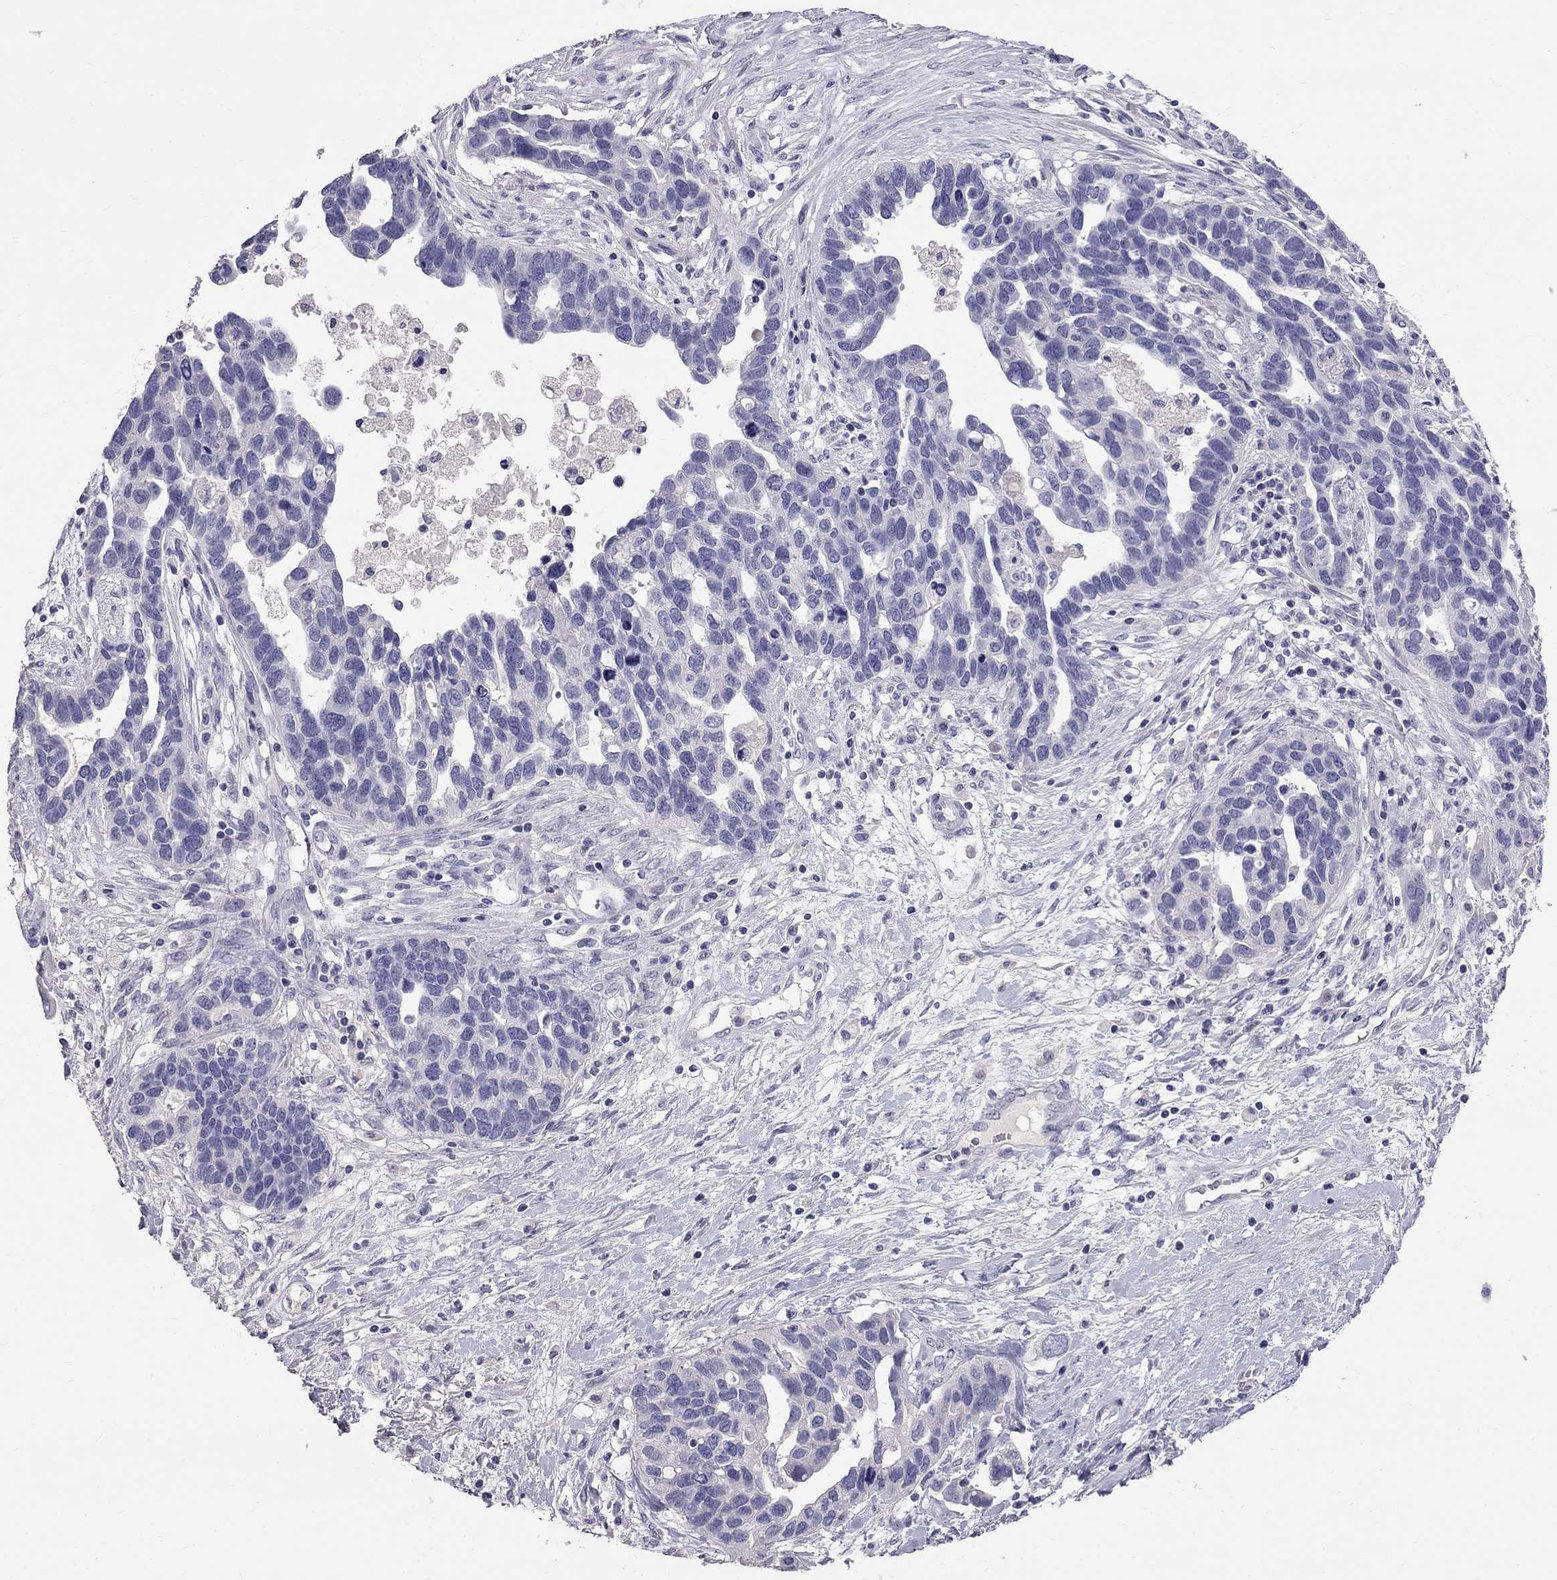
{"staining": {"intensity": "negative", "quantity": "none", "location": "none"}, "tissue": "ovarian cancer", "cell_type": "Tumor cells", "image_type": "cancer", "snomed": [{"axis": "morphology", "description": "Cystadenocarcinoma, serous, NOS"}, {"axis": "topography", "description": "Ovary"}], "caption": "Immunohistochemistry (IHC) histopathology image of neoplastic tissue: ovarian cancer stained with DAB (3,3'-diaminobenzidine) exhibits no significant protein staining in tumor cells. (Brightfield microscopy of DAB immunohistochemistry (IHC) at high magnification).", "gene": "CFAP91", "patient": {"sex": "female", "age": 54}}